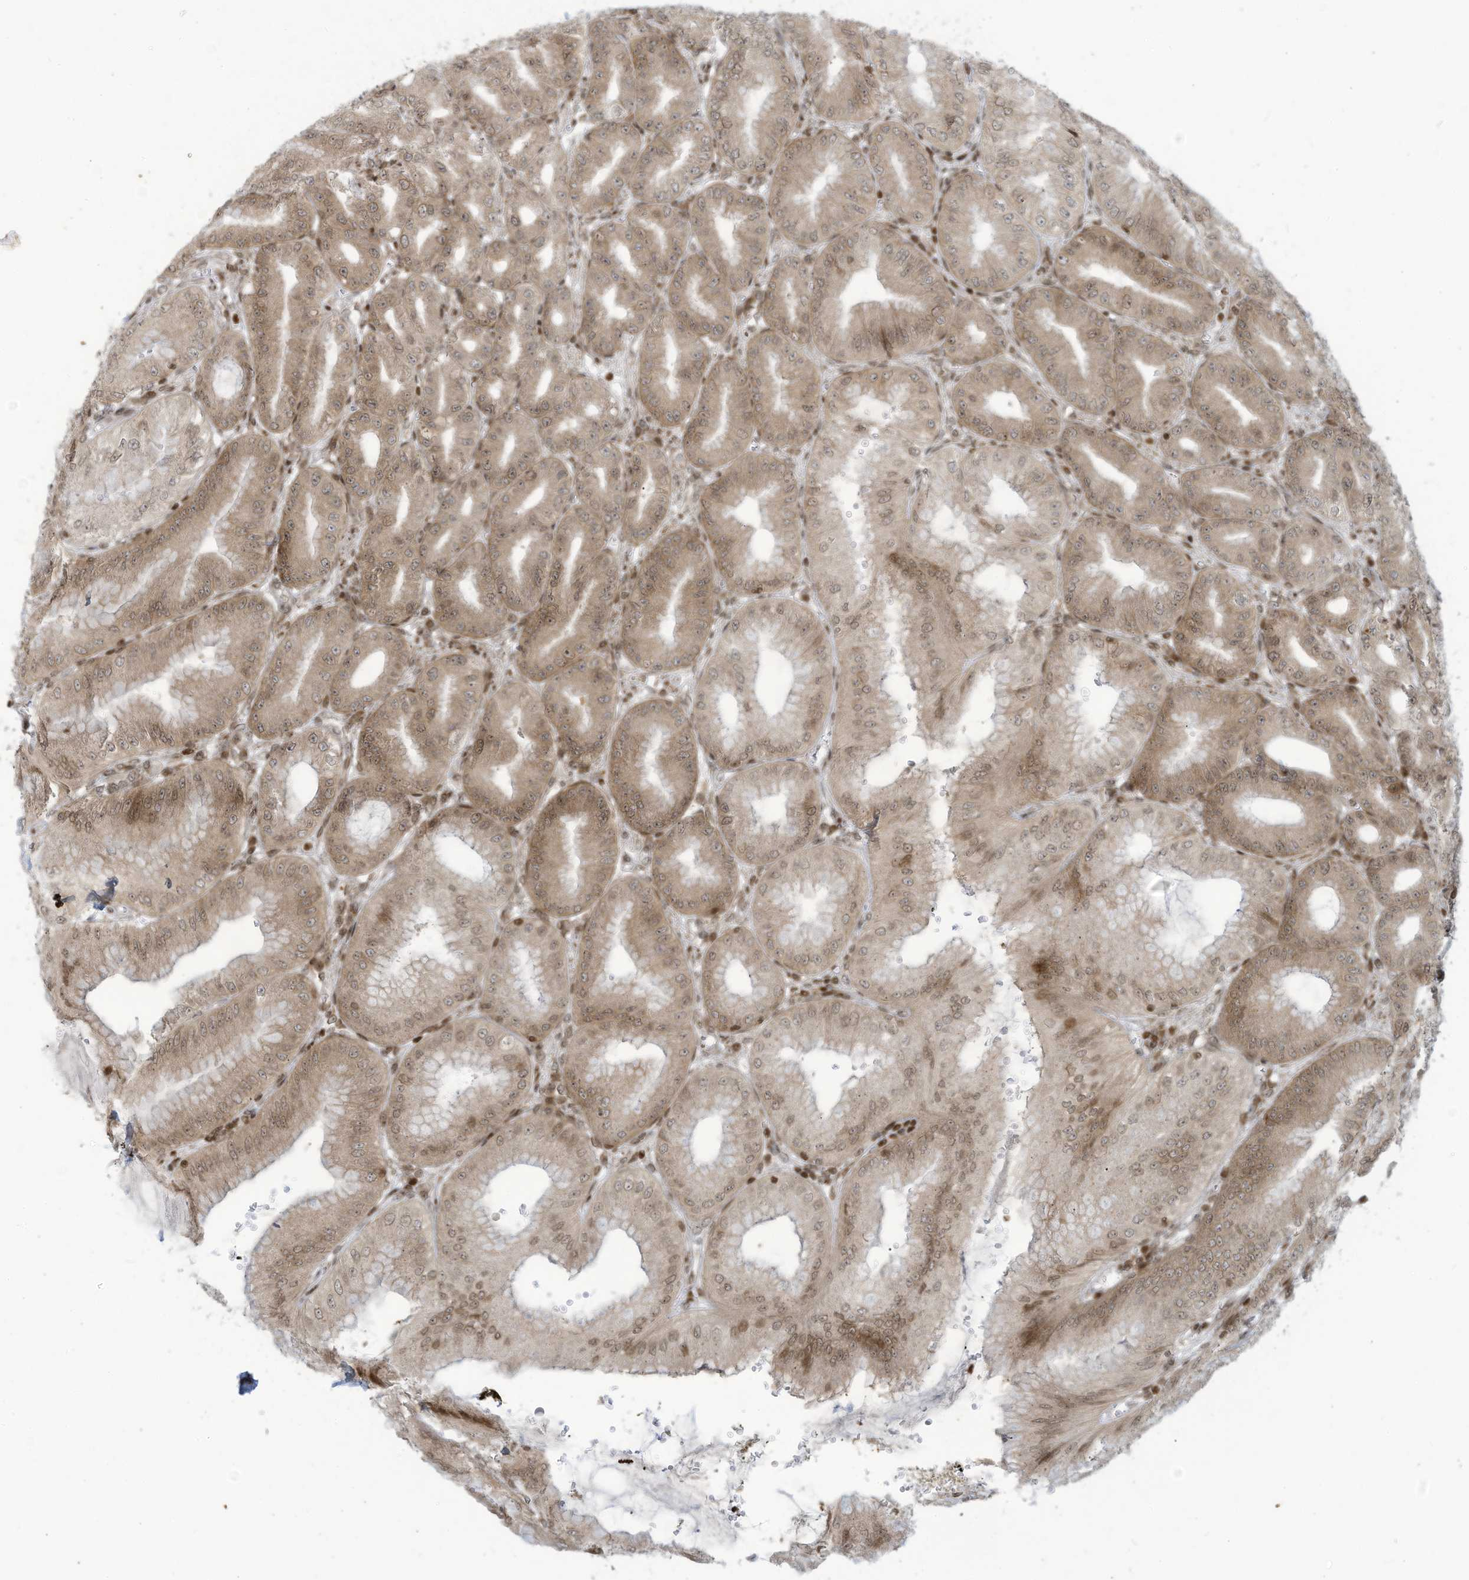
{"staining": {"intensity": "strong", "quantity": ">75%", "location": "cytoplasmic/membranous,nuclear"}, "tissue": "stomach", "cell_type": "Glandular cells", "image_type": "normal", "snomed": [{"axis": "morphology", "description": "Normal tissue, NOS"}, {"axis": "topography", "description": "Stomach, lower"}], "caption": "An immunohistochemistry photomicrograph of normal tissue is shown. Protein staining in brown highlights strong cytoplasmic/membranous,nuclear positivity in stomach within glandular cells.", "gene": "ADI1", "patient": {"sex": "male", "age": 71}}